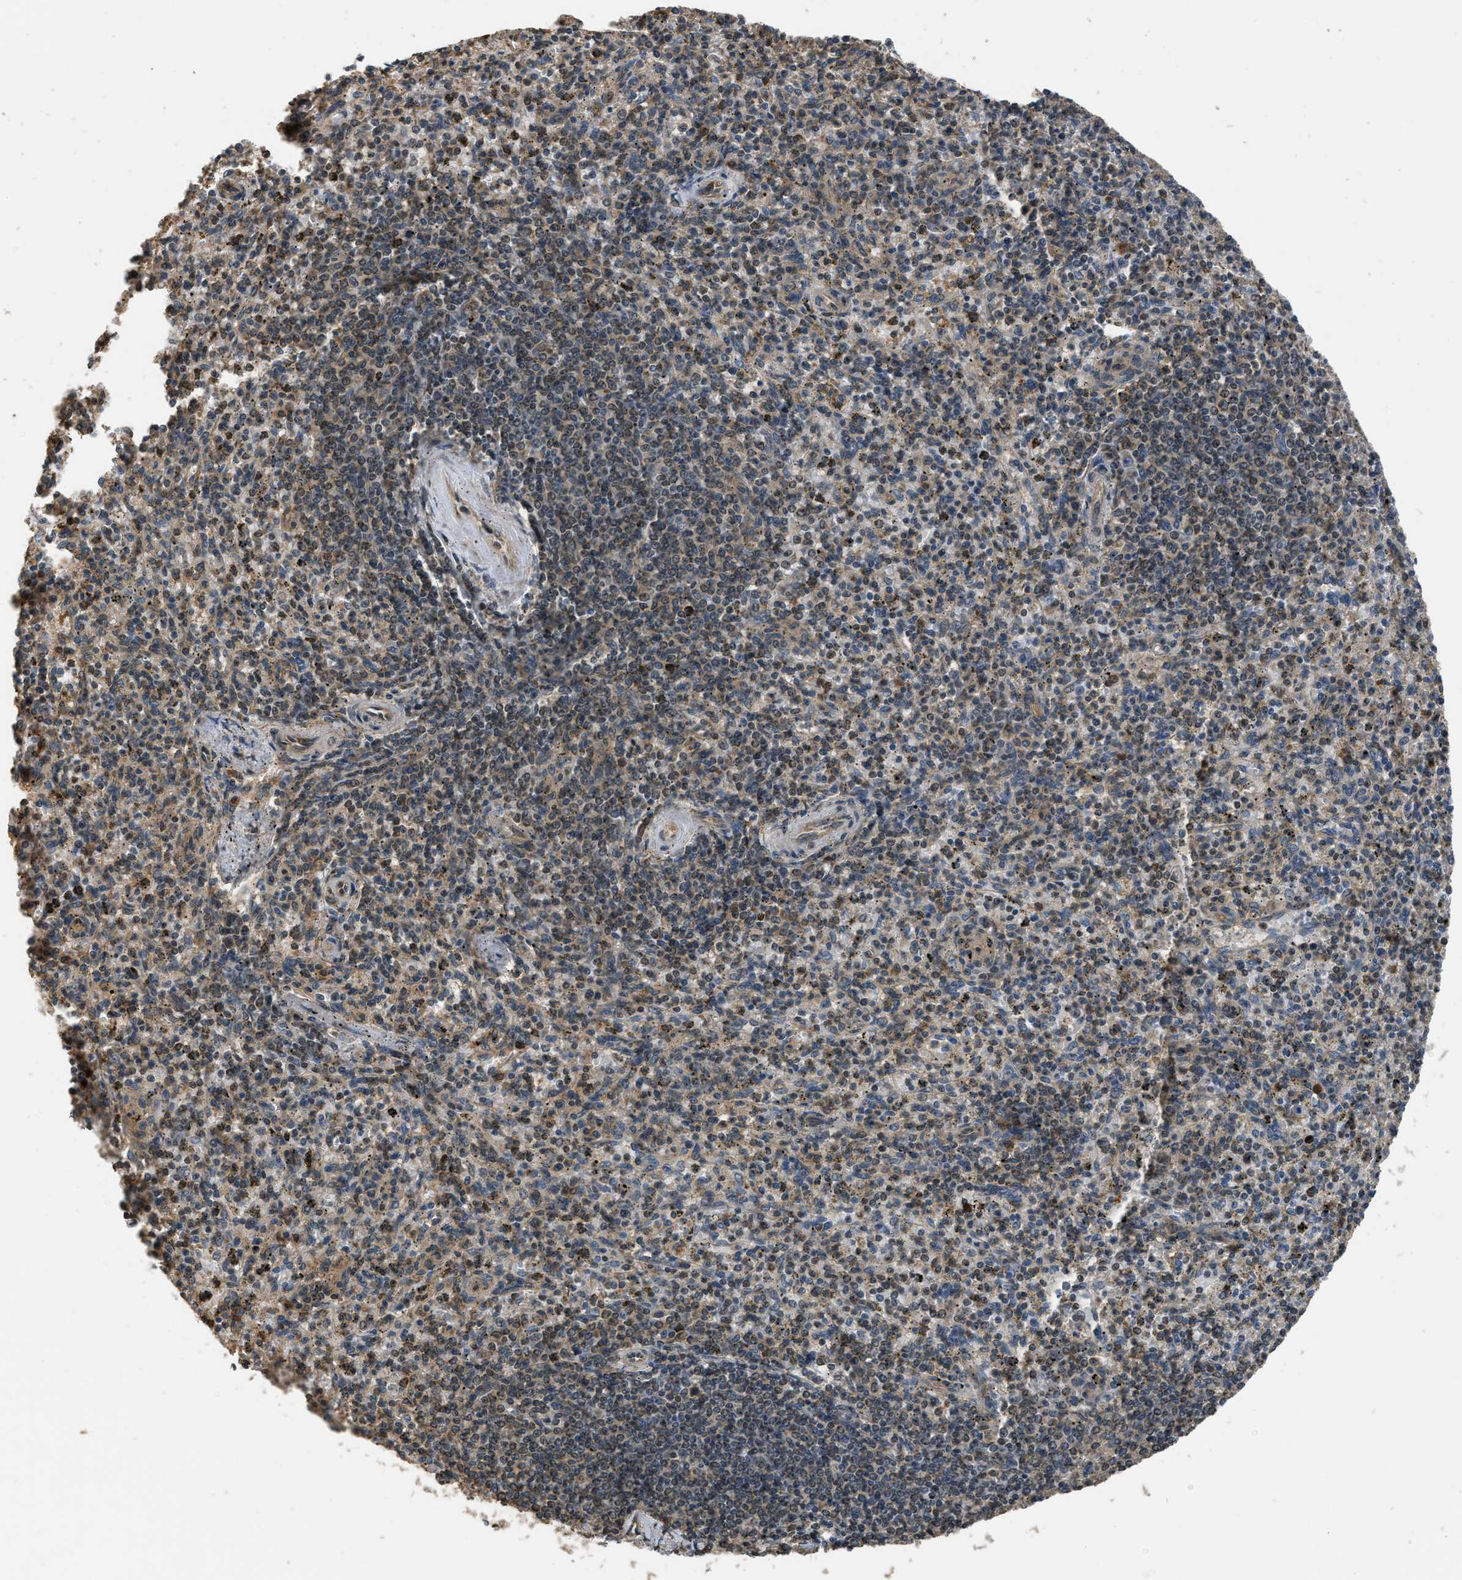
{"staining": {"intensity": "weak", "quantity": "<25%", "location": "nuclear"}, "tissue": "spleen", "cell_type": "Cells in red pulp", "image_type": "normal", "snomed": [{"axis": "morphology", "description": "Normal tissue, NOS"}, {"axis": "topography", "description": "Spleen"}], "caption": "A micrograph of spleen stained for a protein reveals no brown staining in cells in red pulp. (Stains: DAB (3,3'-diaminobenzidine) IHC with hematoxylin counter stain, Microscopy: brightfield microscopy at high magnification).", "gene": "DENND6B", "patient": {"sex": "male", "age": 72}}